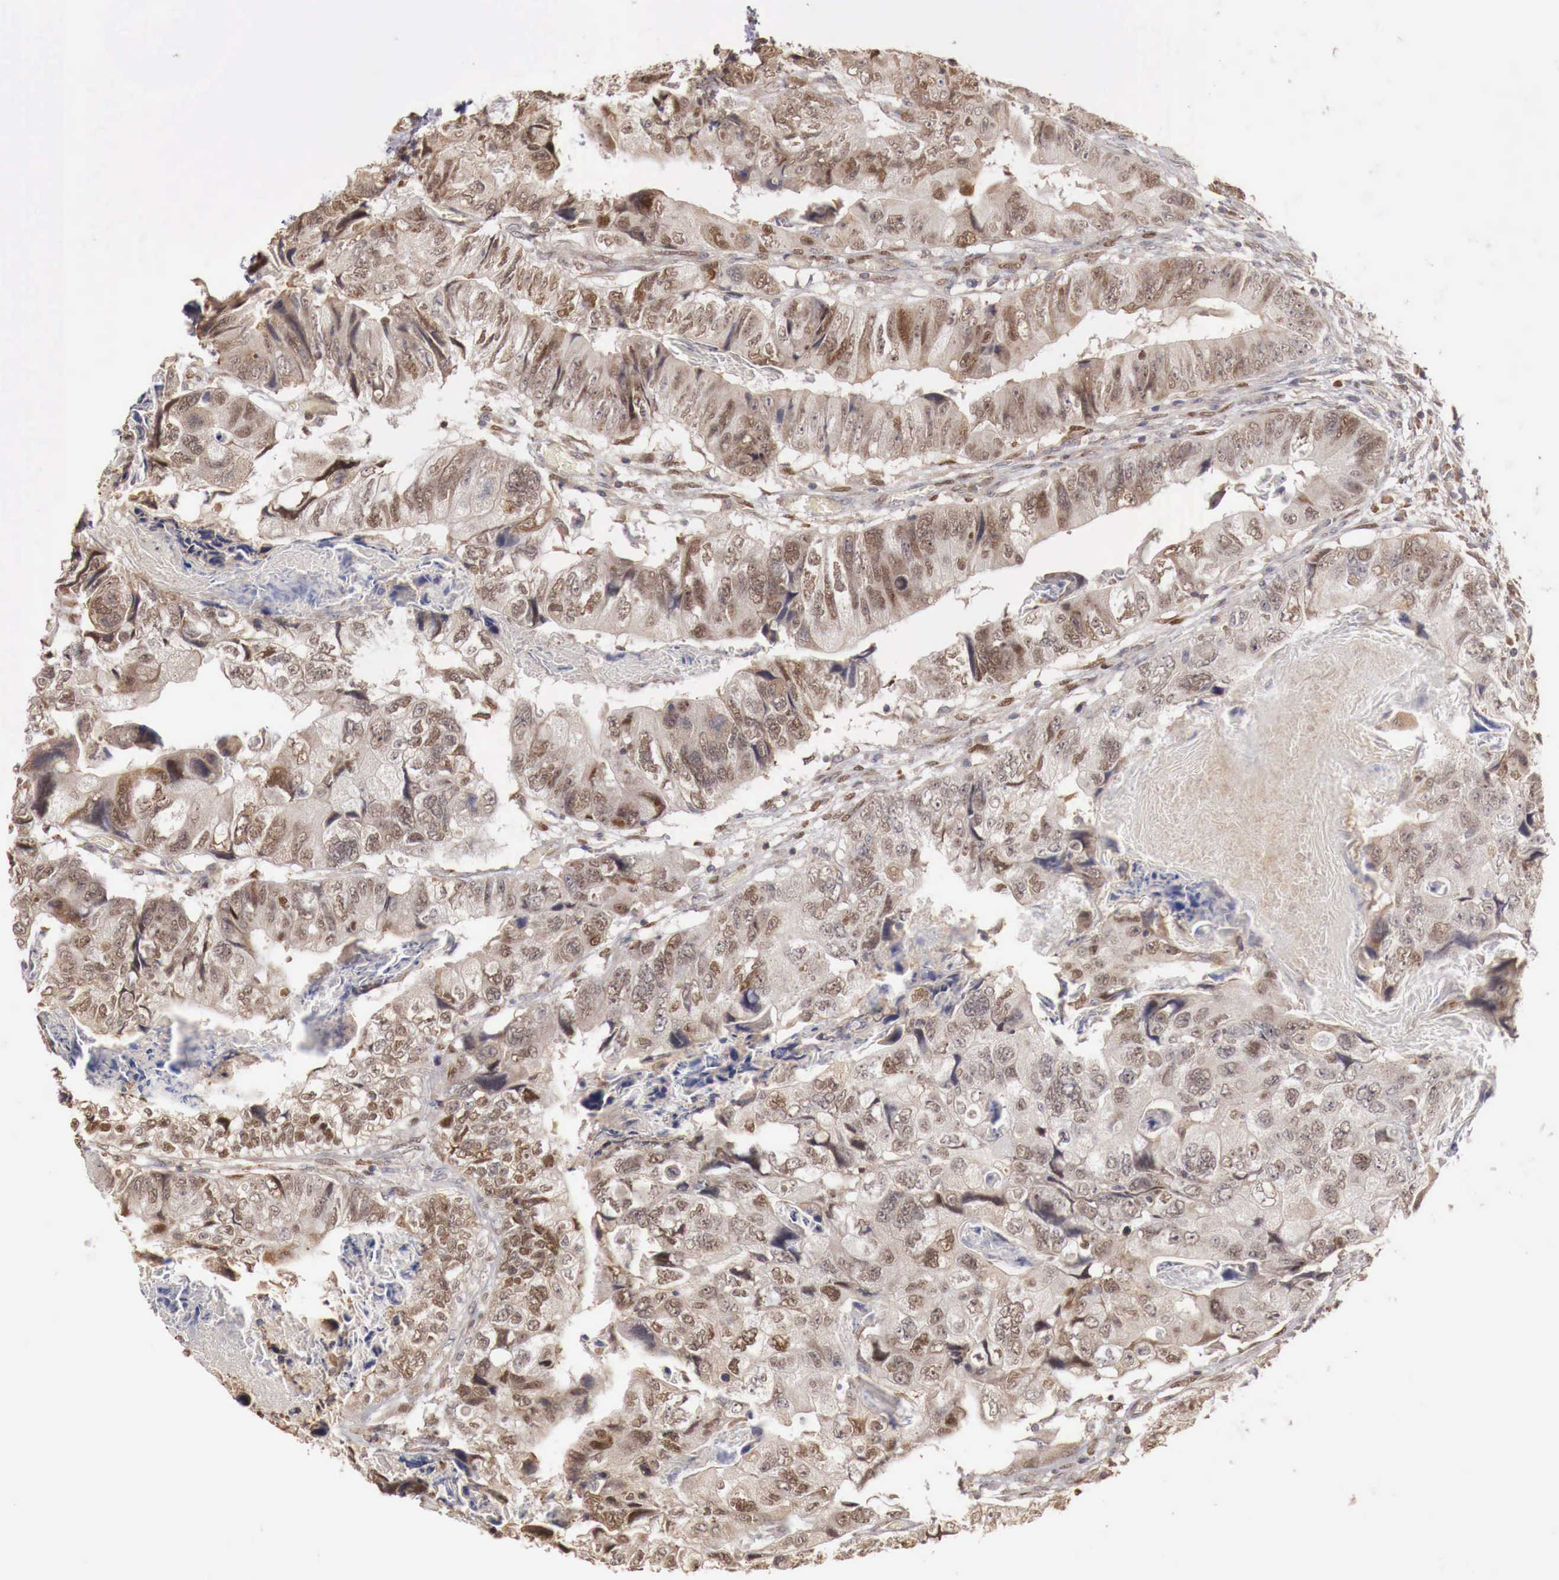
{"staining": {"intensity": "moderate", "quantity": "25%-75%", "location": "nuclear"}, "tissue": "colorectal cancer", "cell_type": "Tumor cells", "image_type": "cancer", "snomed": [{"axis": "morphology", "description": "Adenocarcinoma, NOS"}, {"axis": "topography", "description": "Rectum"}], "caption": "Brown immunohistochemical staining in human colorectal cancer (adenocarcinoma) displays moderate nuclear staining in approximately 25%-75% of tumor cells.", "gene": "KHDRBS2", "patient": {"sex": "female", "age": 82}}